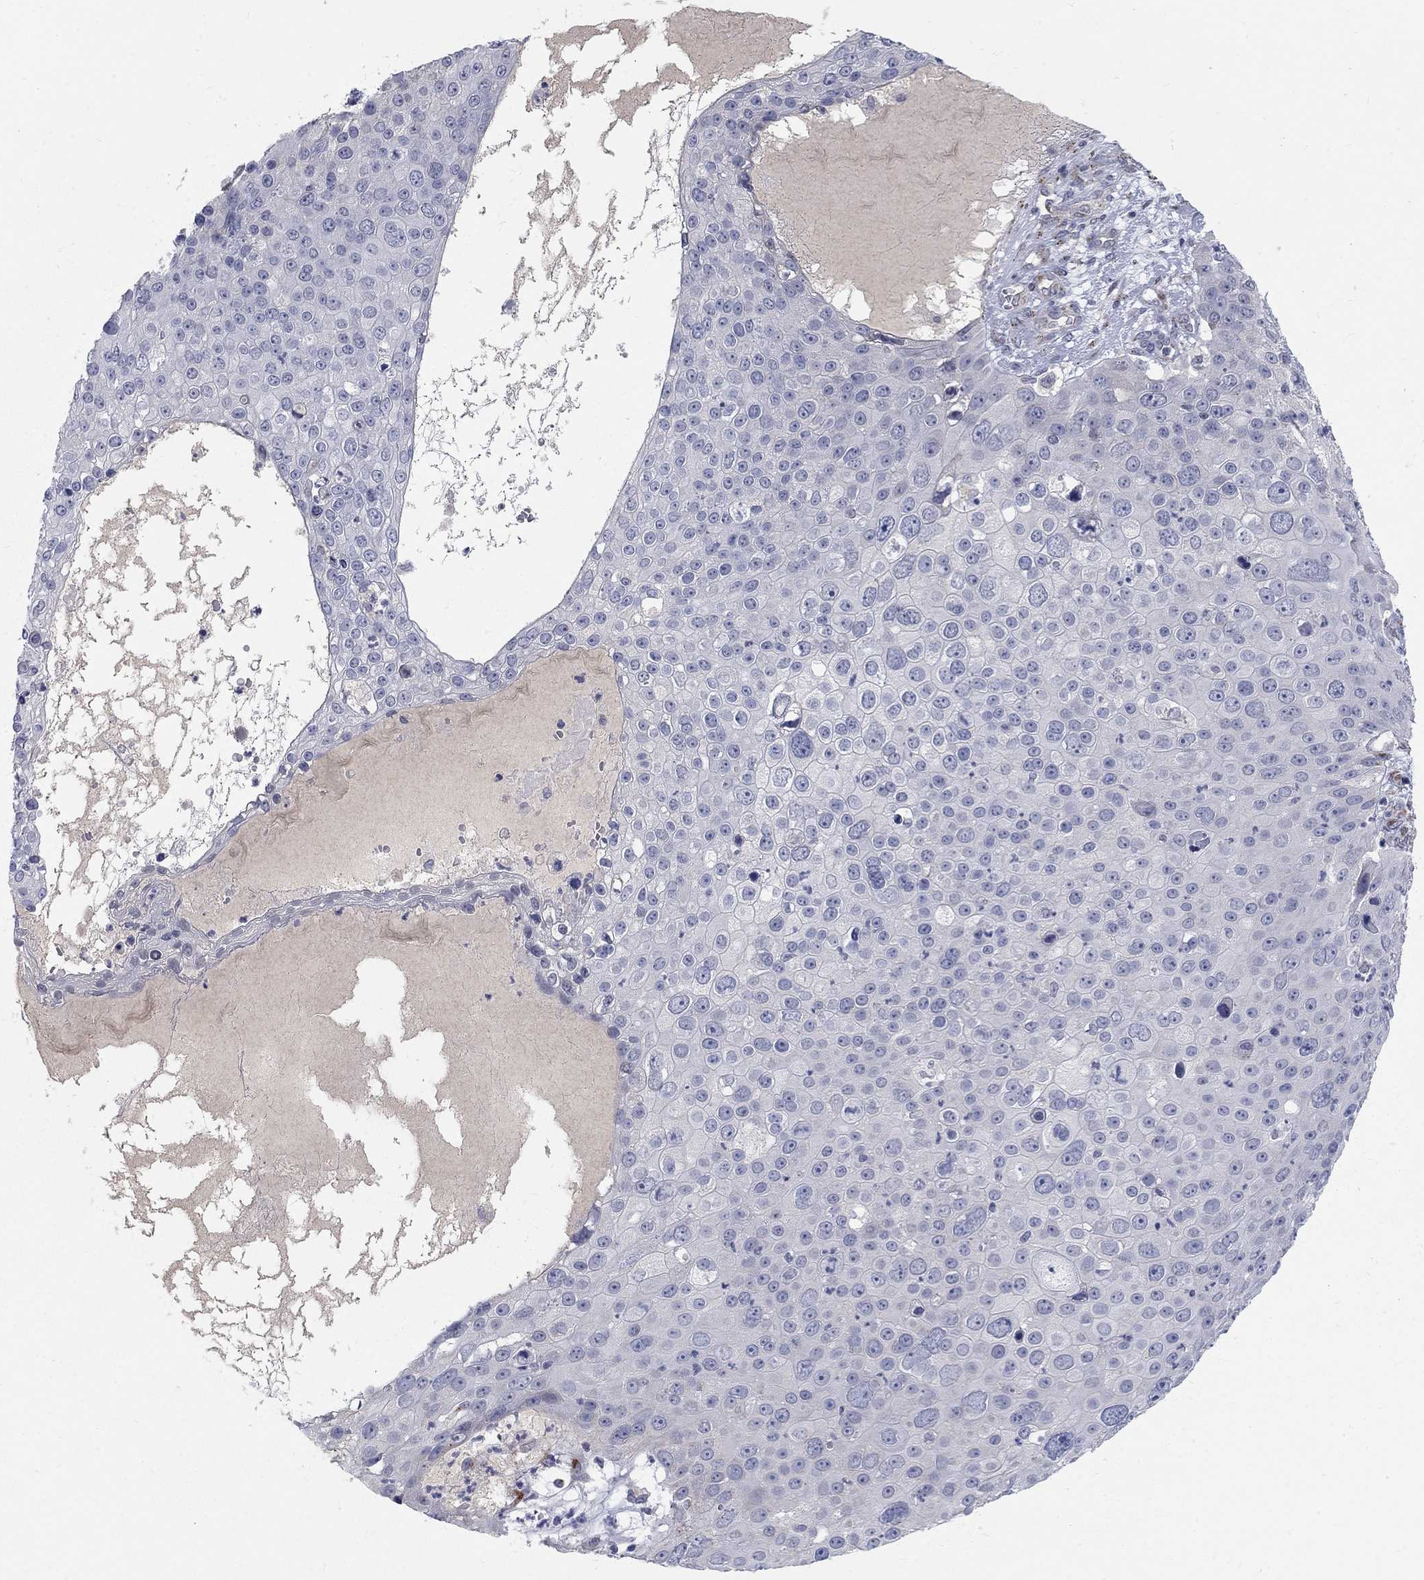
{"staining": {"intensity": "negative", "quantity": "none", "location": "none"}, "tissue": "skin cancer", "cell_type": "Tumor cells", "image_type": "cancer", "snomed": [{"axis": "morphology", "description": "Squamous cell carcinoma, NOS"}, {"axis": "topography", "description": "Skin"}], "caption": "A micrograph of human skin cancer (squamous cell carcinoma) is negative for staining in tumor cells.", "gene": "PANK3", "patient": {"sex": "male", "age": 71}}